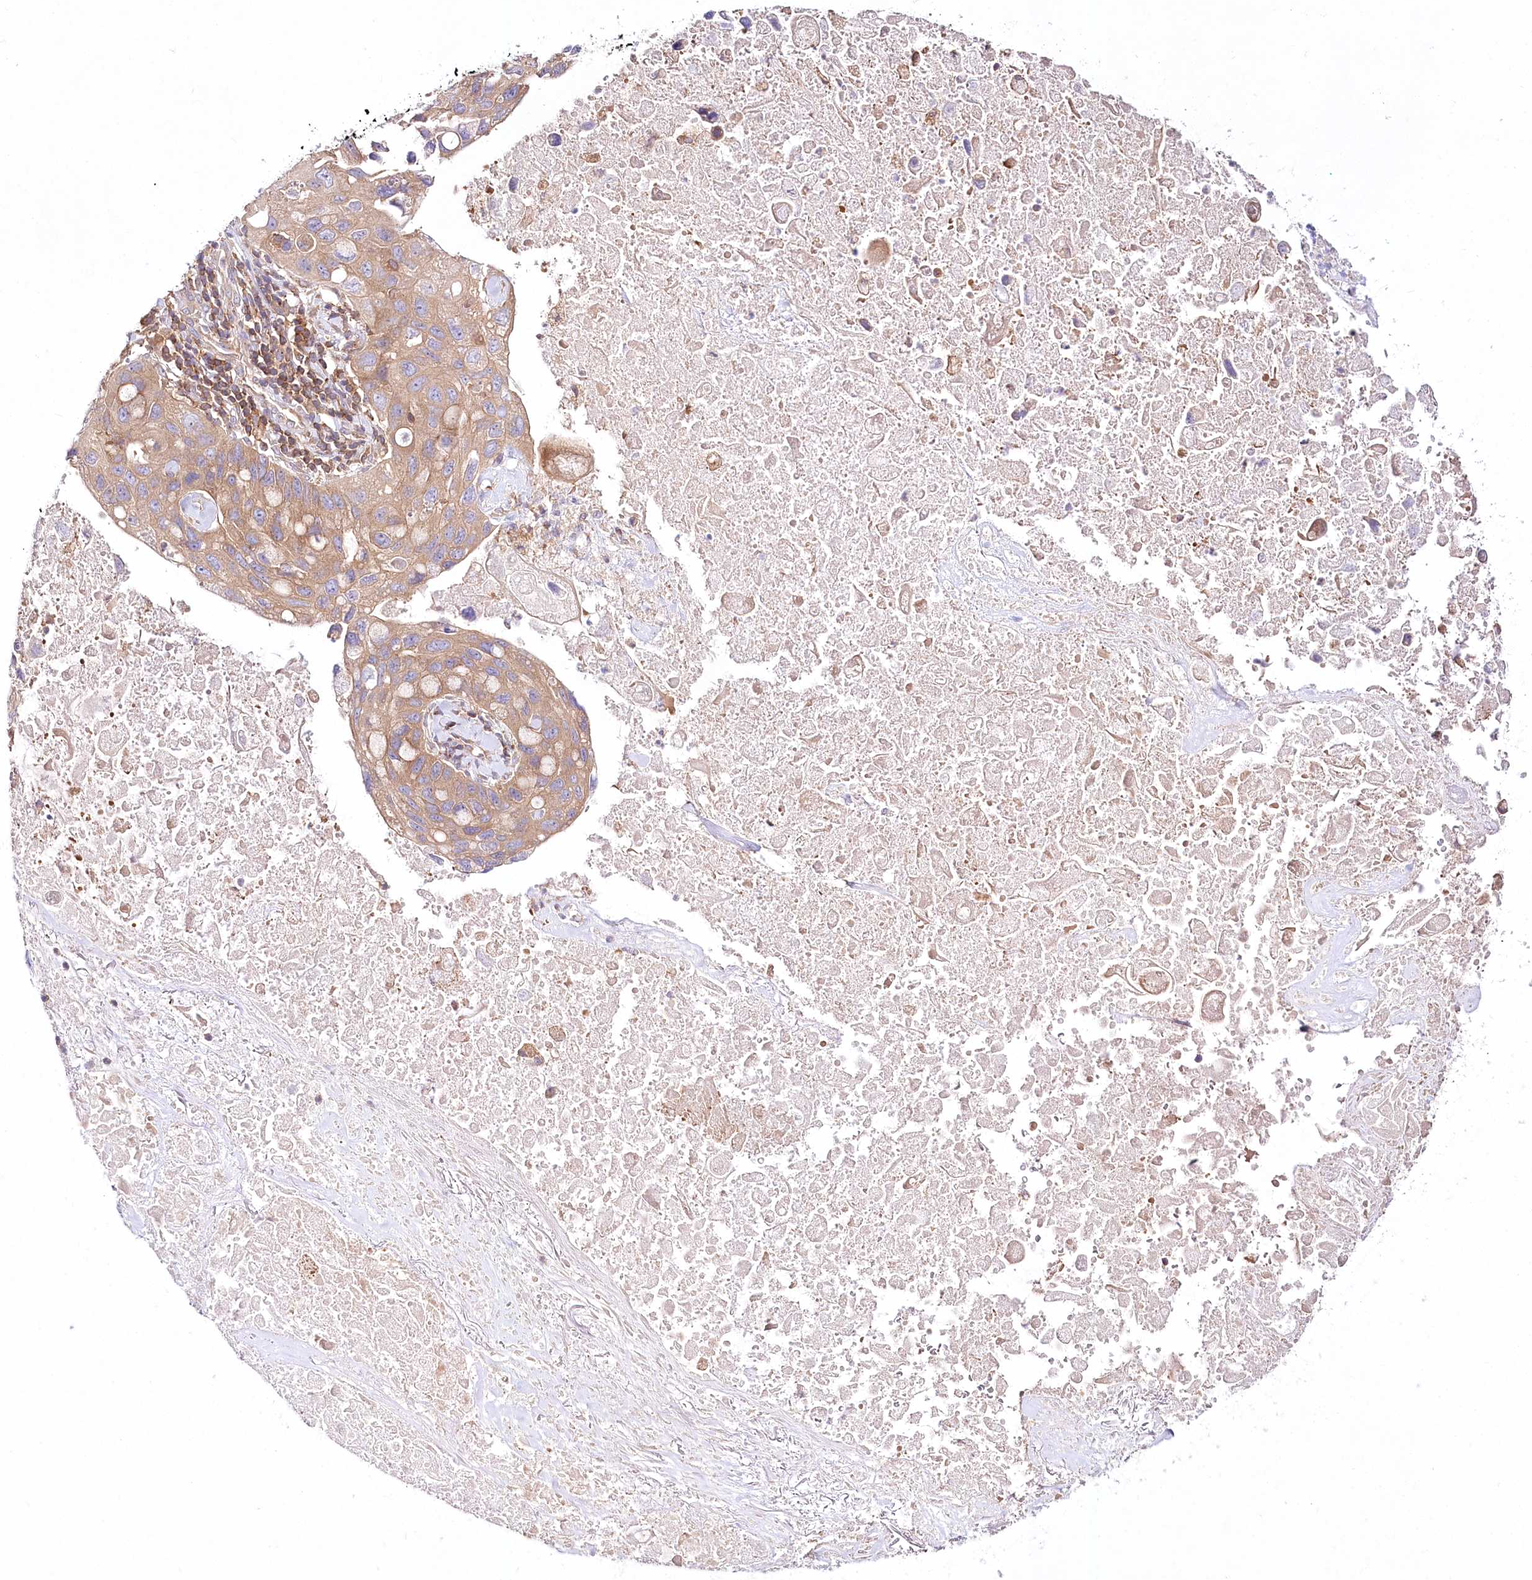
{"staining": {"intensity": "weak", "quantity": ">75%", "location": "cytoplasmic/membranous"}, "tissue": "lung cancer", "cell_type": "Tumor cells", "image_type": "cancer", "snomed": [{"axis": "morphology", "description": "Squamous cell carcinoma, NOS"}, {"axis": "topography", "description": "Lung"}], "caption": "High-power microscopy captured an IHC micrograph of lung squamous cell carcinoma, revealing weak cytoplasmic/membranous staining in approximately >75% of tumor cells.", "gene": "ABRAXAS2", "patient": {"sex": "female", "age": 73}}